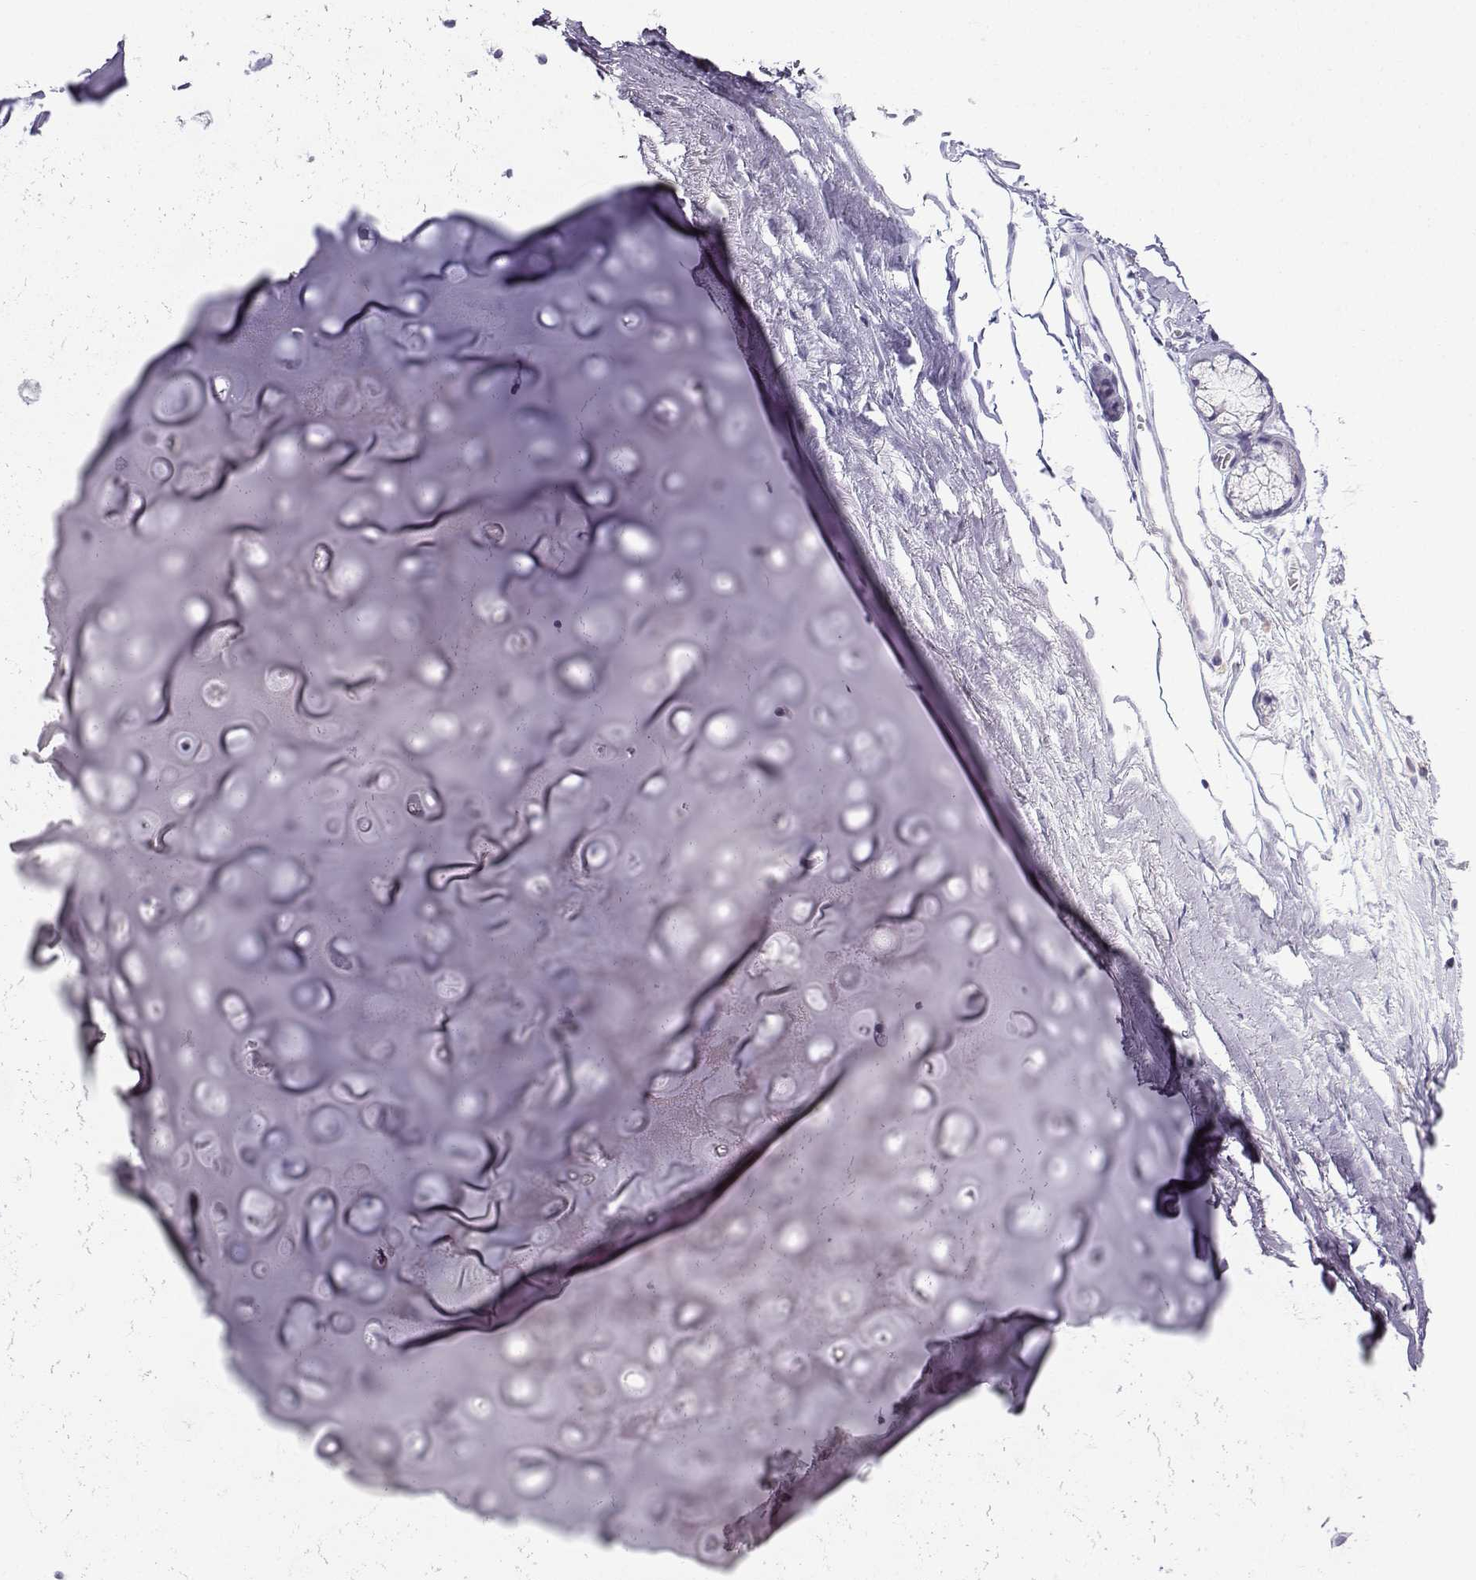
{"staining": {"intensity": "negative", "quantity": "none", "location": "none"}, "tissue": "adipose tissue", "cell_type": "Adipocytes", "image_type": "normal", "snomed": [{"axis": "morphology", "description": "Normal tissue, NOS"}, {"axis": "topography", "description": "Cartilage tissue"}, {"axis": "topography", "description": "Bronchus"}], "caption": "This is an immunohistochemistry (IHC) histopathology image of benign human adipose tissue. There is no expression in adipocytes.", "gene": "ZBTB8B", "patient": {"sex": "female", "age": 79}}